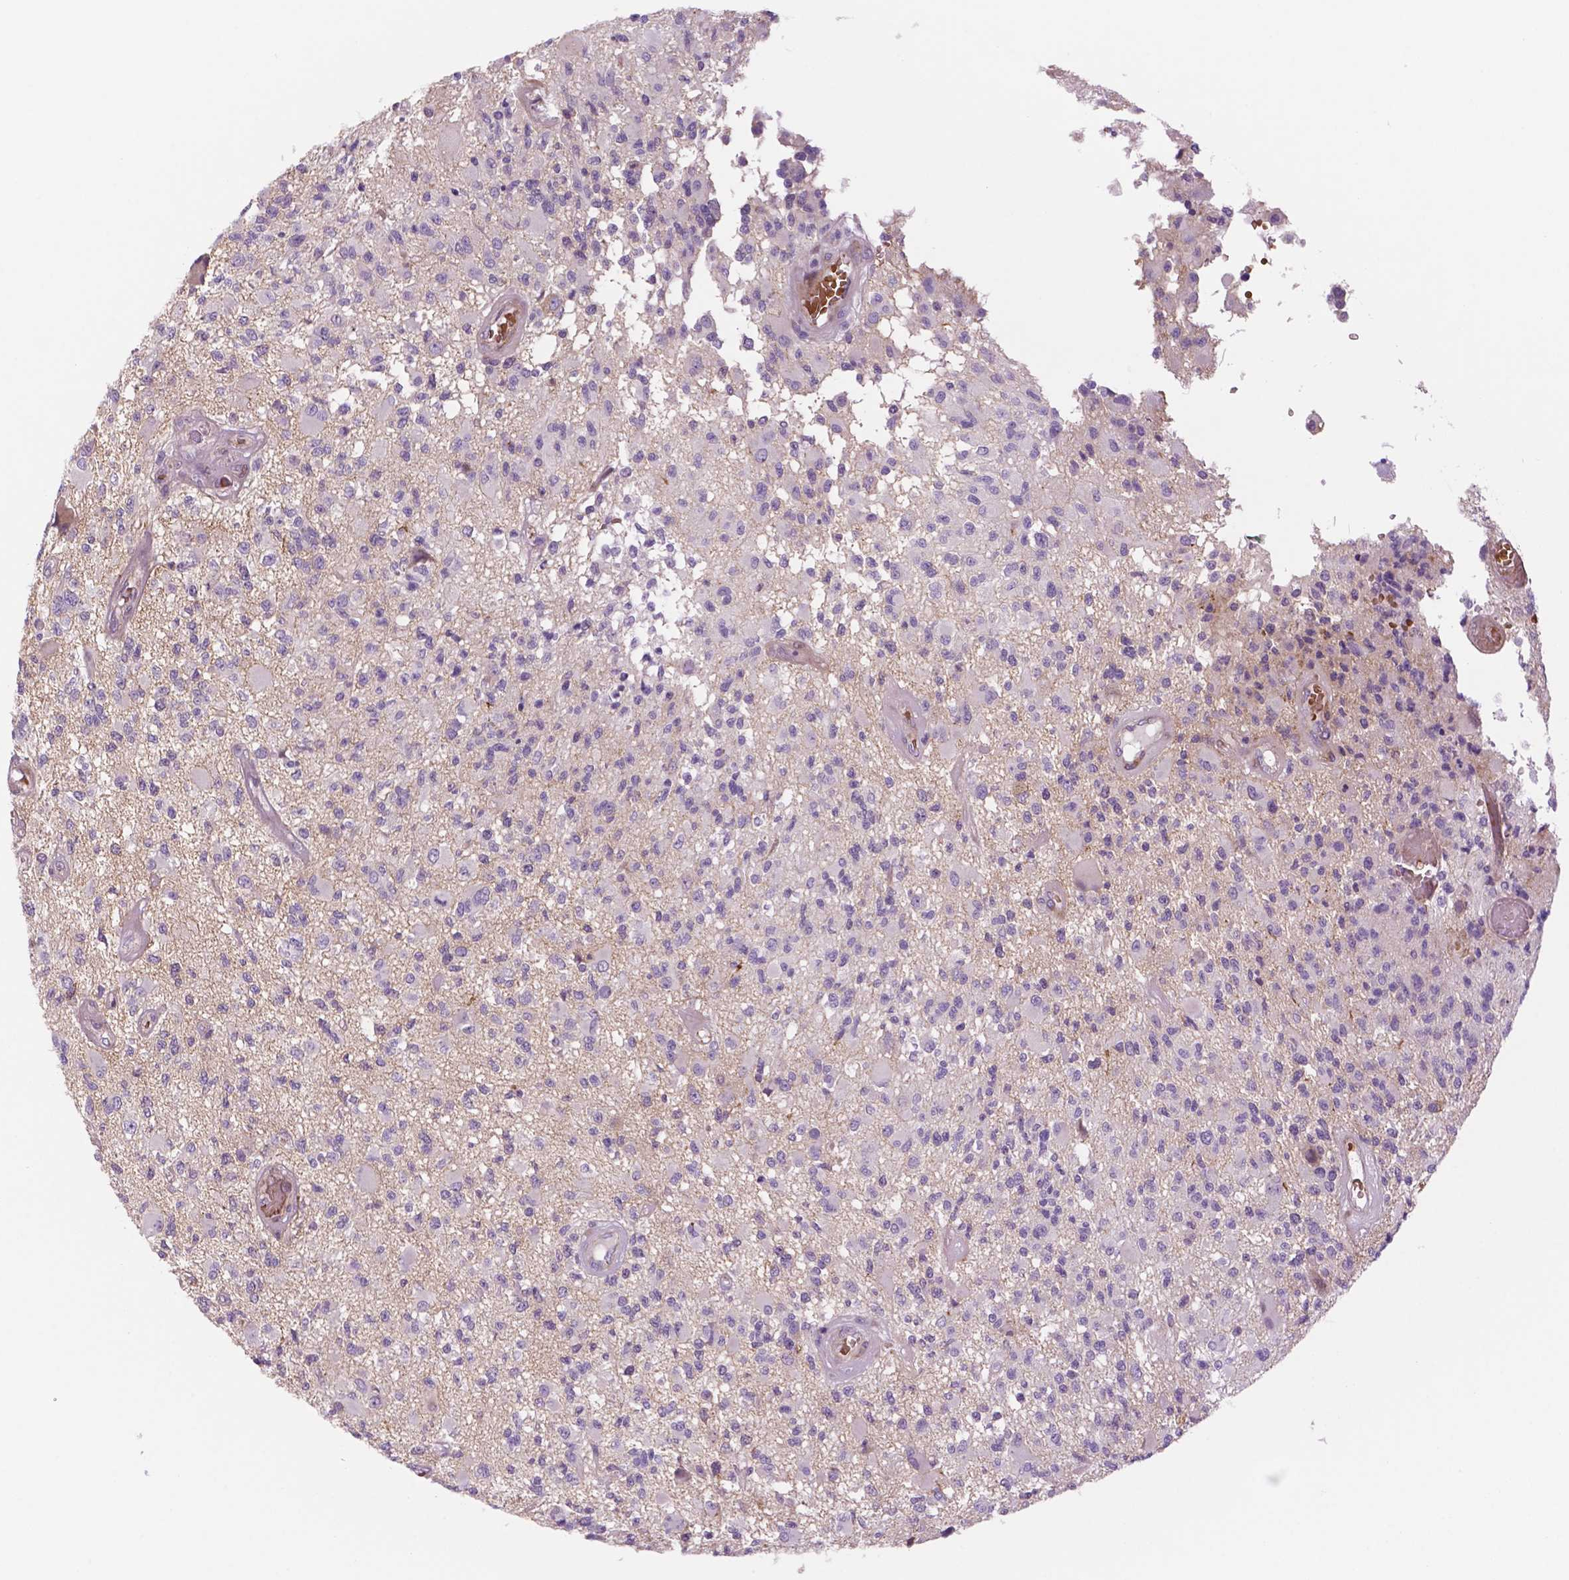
{"staining": {"intensity": "negative", "quantity": "none", "location": "none"}, "tissue": "glioma", "cell_type": "Tumor cells", "image_type": "cancer", "snomed": [{"axis": "morphology", "description": "Glioma, malignant, High grade"}, {"axis": "topography", "description": "Brain"}], "caption": "Tumor cells show no significant protein staining in glioma. Nuclei are stained in blue.", "gene": "RND3", "patient": {"sex": "female", "age": 63}}